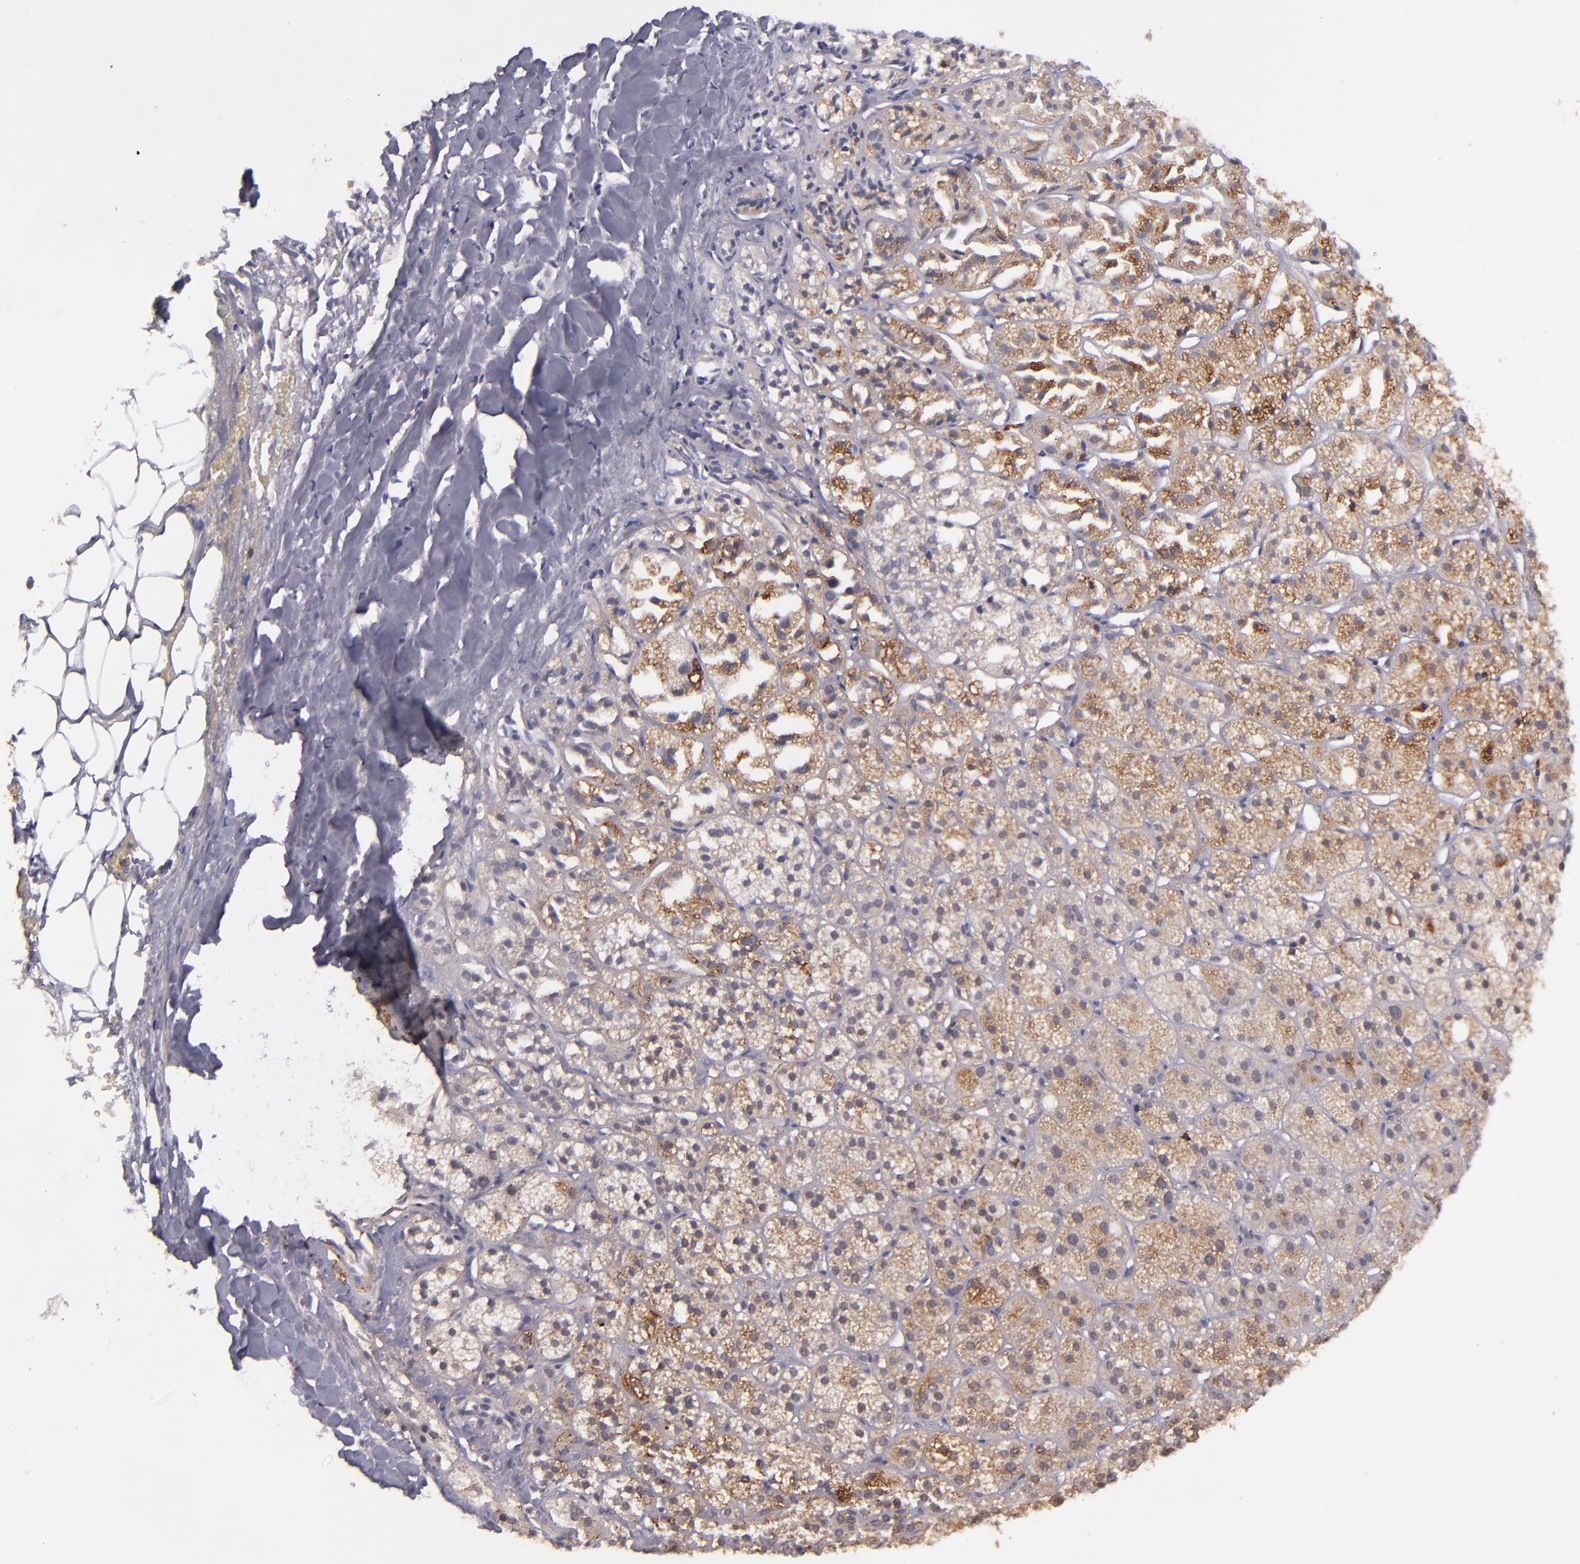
{"staining": {"intensity": "moderate", "quantity": ">75%", "location": "cytoplasmic/membranous"}, "tissue": "adrenal gland", "cell_type": "Glandular cells", "image_type": "normal", "snomed": [{"axis": "morphology", "description": "Normal tissue, NOS"}, {"axis": "topography", "description": "Adrenal gland"}], "caption": "Moderate cytoplasmic/membranous staining is identified in approximately >75% of glandular cells in unremarkable adrenal gland.", "gene": "ZFYVE1", "patient": {"sex": "female", "age": 71}}